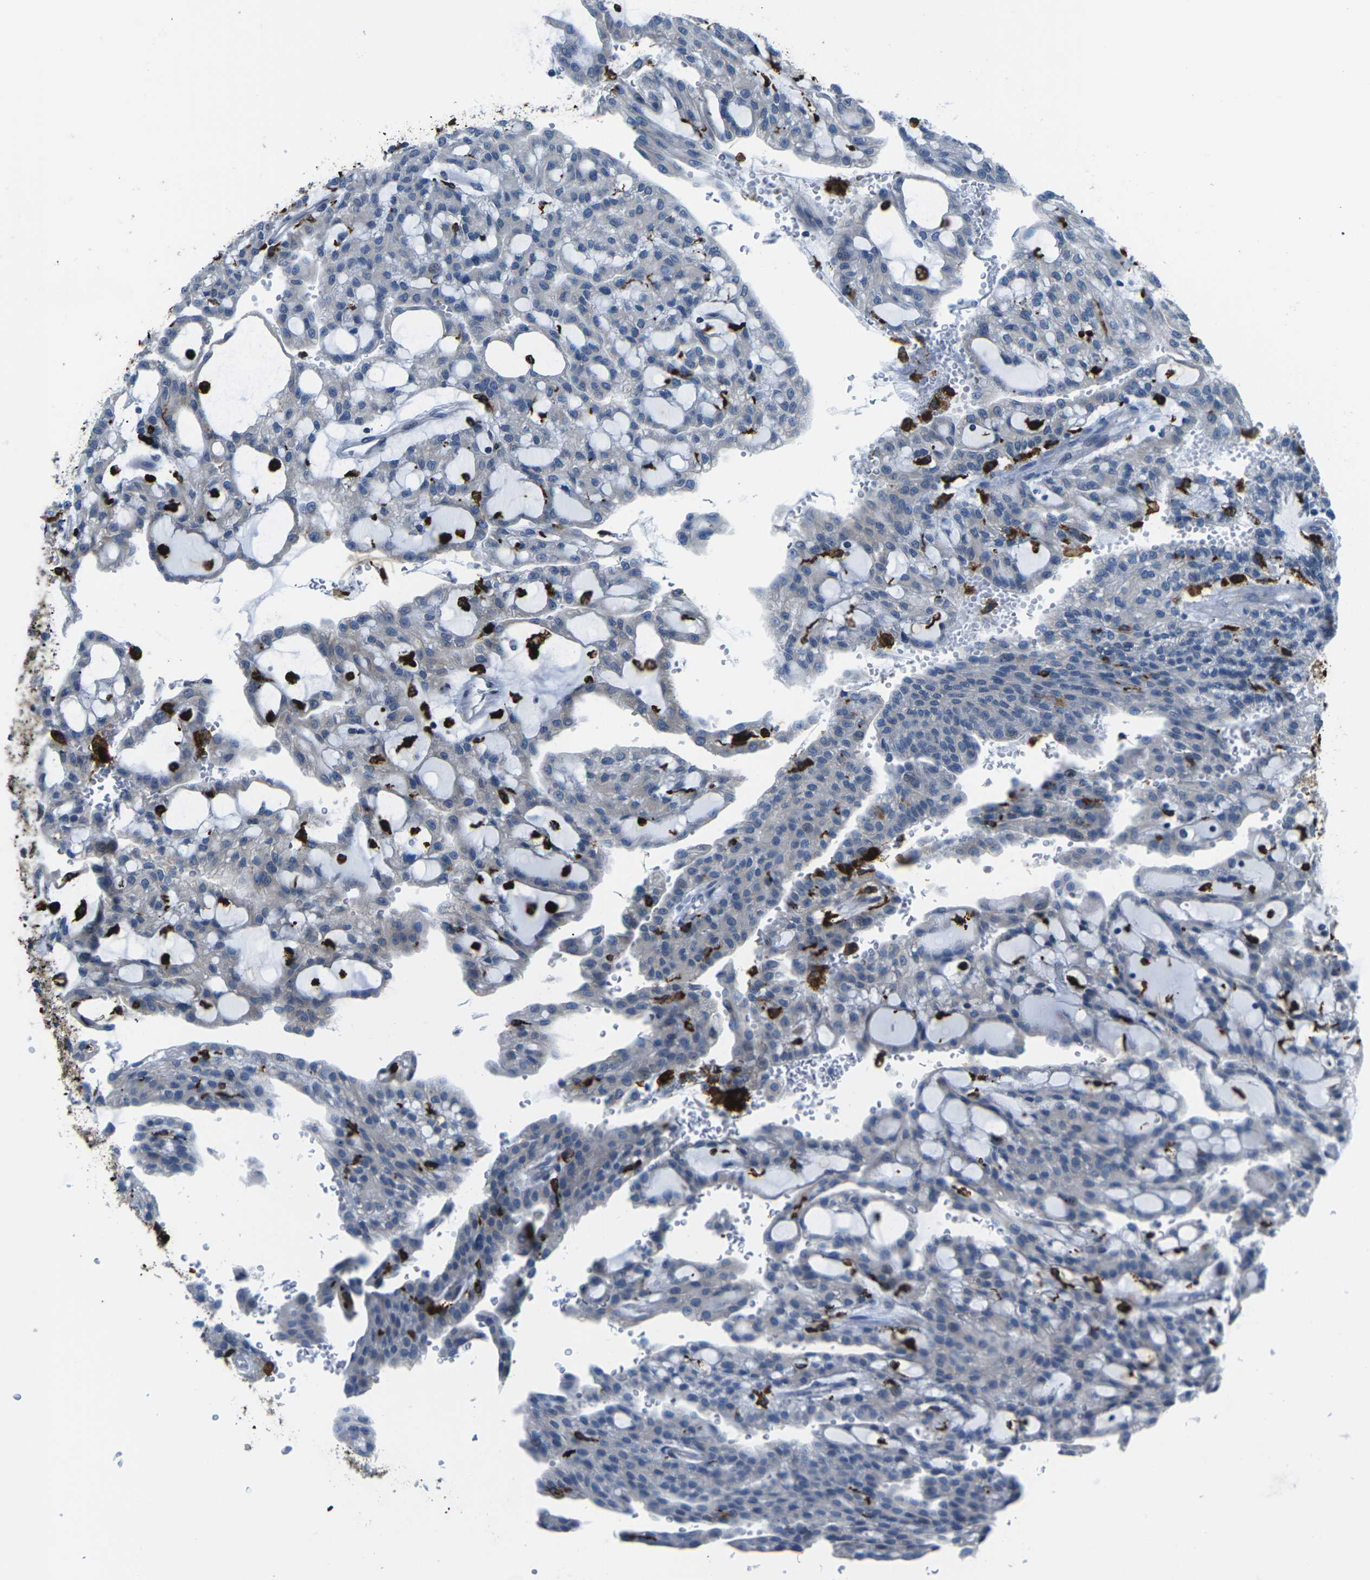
{"staining": {"intensity": "negative", "quantity": "none", "location": "none"}, "tissue": "renal cancer", "cell_type": "Tumor cells", "image_type": "cancer", "snomed": [{"axis": "morphology", "description": "Adenocarcinoma, NOS"}, {"axis": "topography", "description": "Kidney"}], "caption": "This is a histopathology image of IHC staining of renal adenocarcinoma, which shows no expression in tumor cells.", "gene": "PTPN1", "patient": {"sex": "male", "age": 63}}